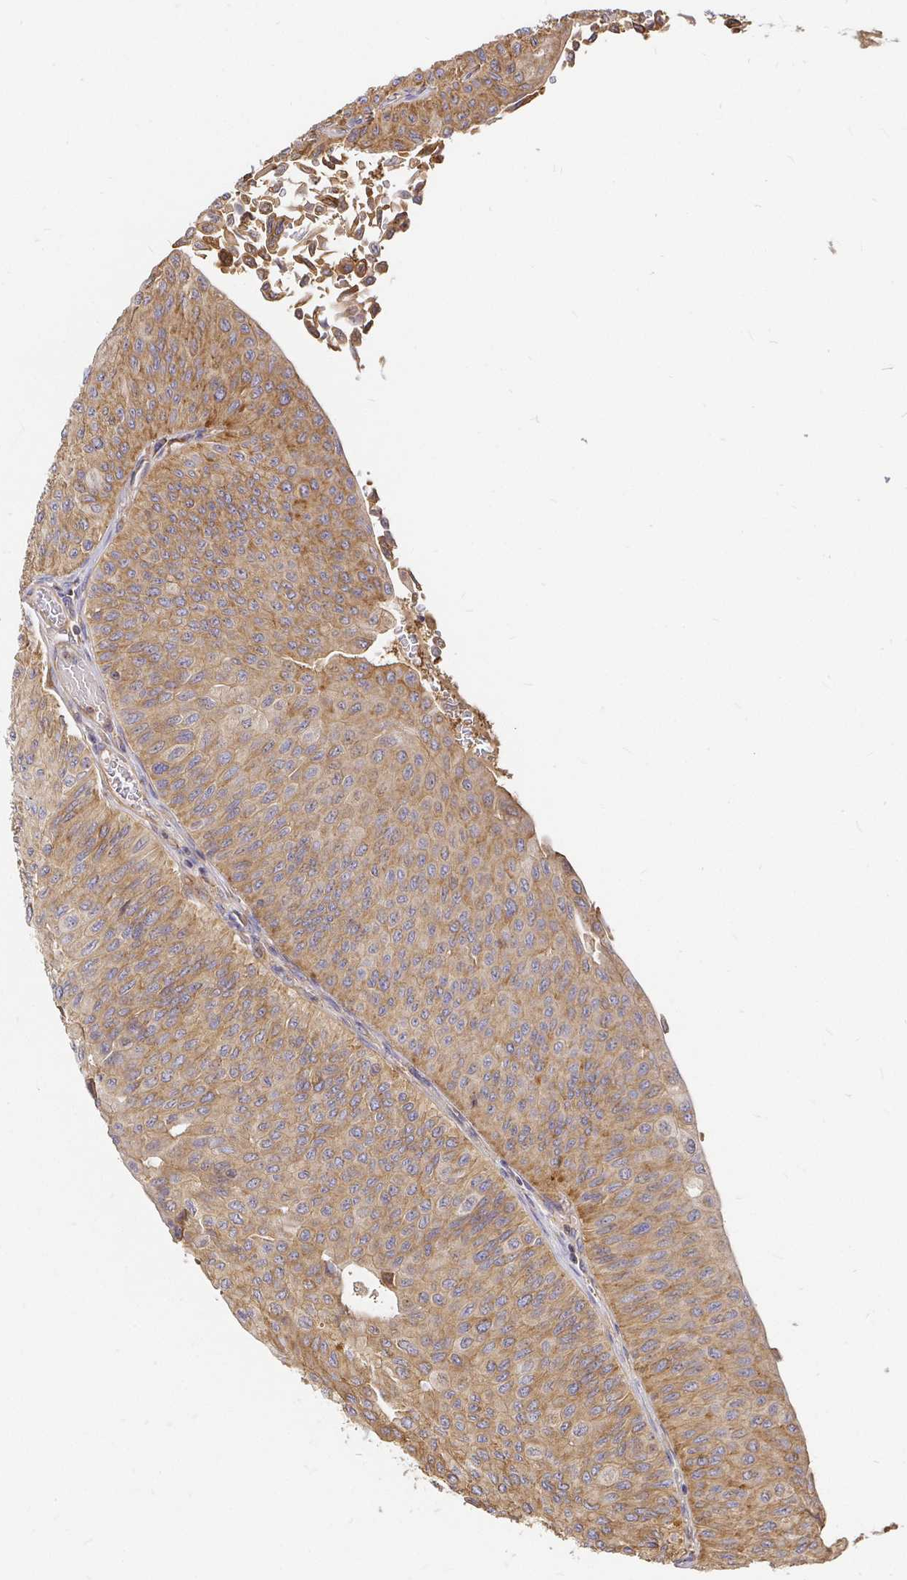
{"staining": {"intensity": "moderate", "quantity": ">75%", "location": "cytoplasmic/membranous"}, "tissue": "urothelial cancer", "cell_type": "Tumor cells", "image_type": "cancer", "snomed": [{"axis": "morphology", "description": "Urothelial carcinoma, NOS"}, {"axis": "topography", "description": "Urinary bladder"}], "caption": "The micrograph exhibits immunohistochemical staining of urothelial cancer. There is moderate cytoplasmic/membranous staining is present in approximately >75% of tumor cells.", "gene": "KIF5B", "patient": {"sex": "male", "age": 59}}